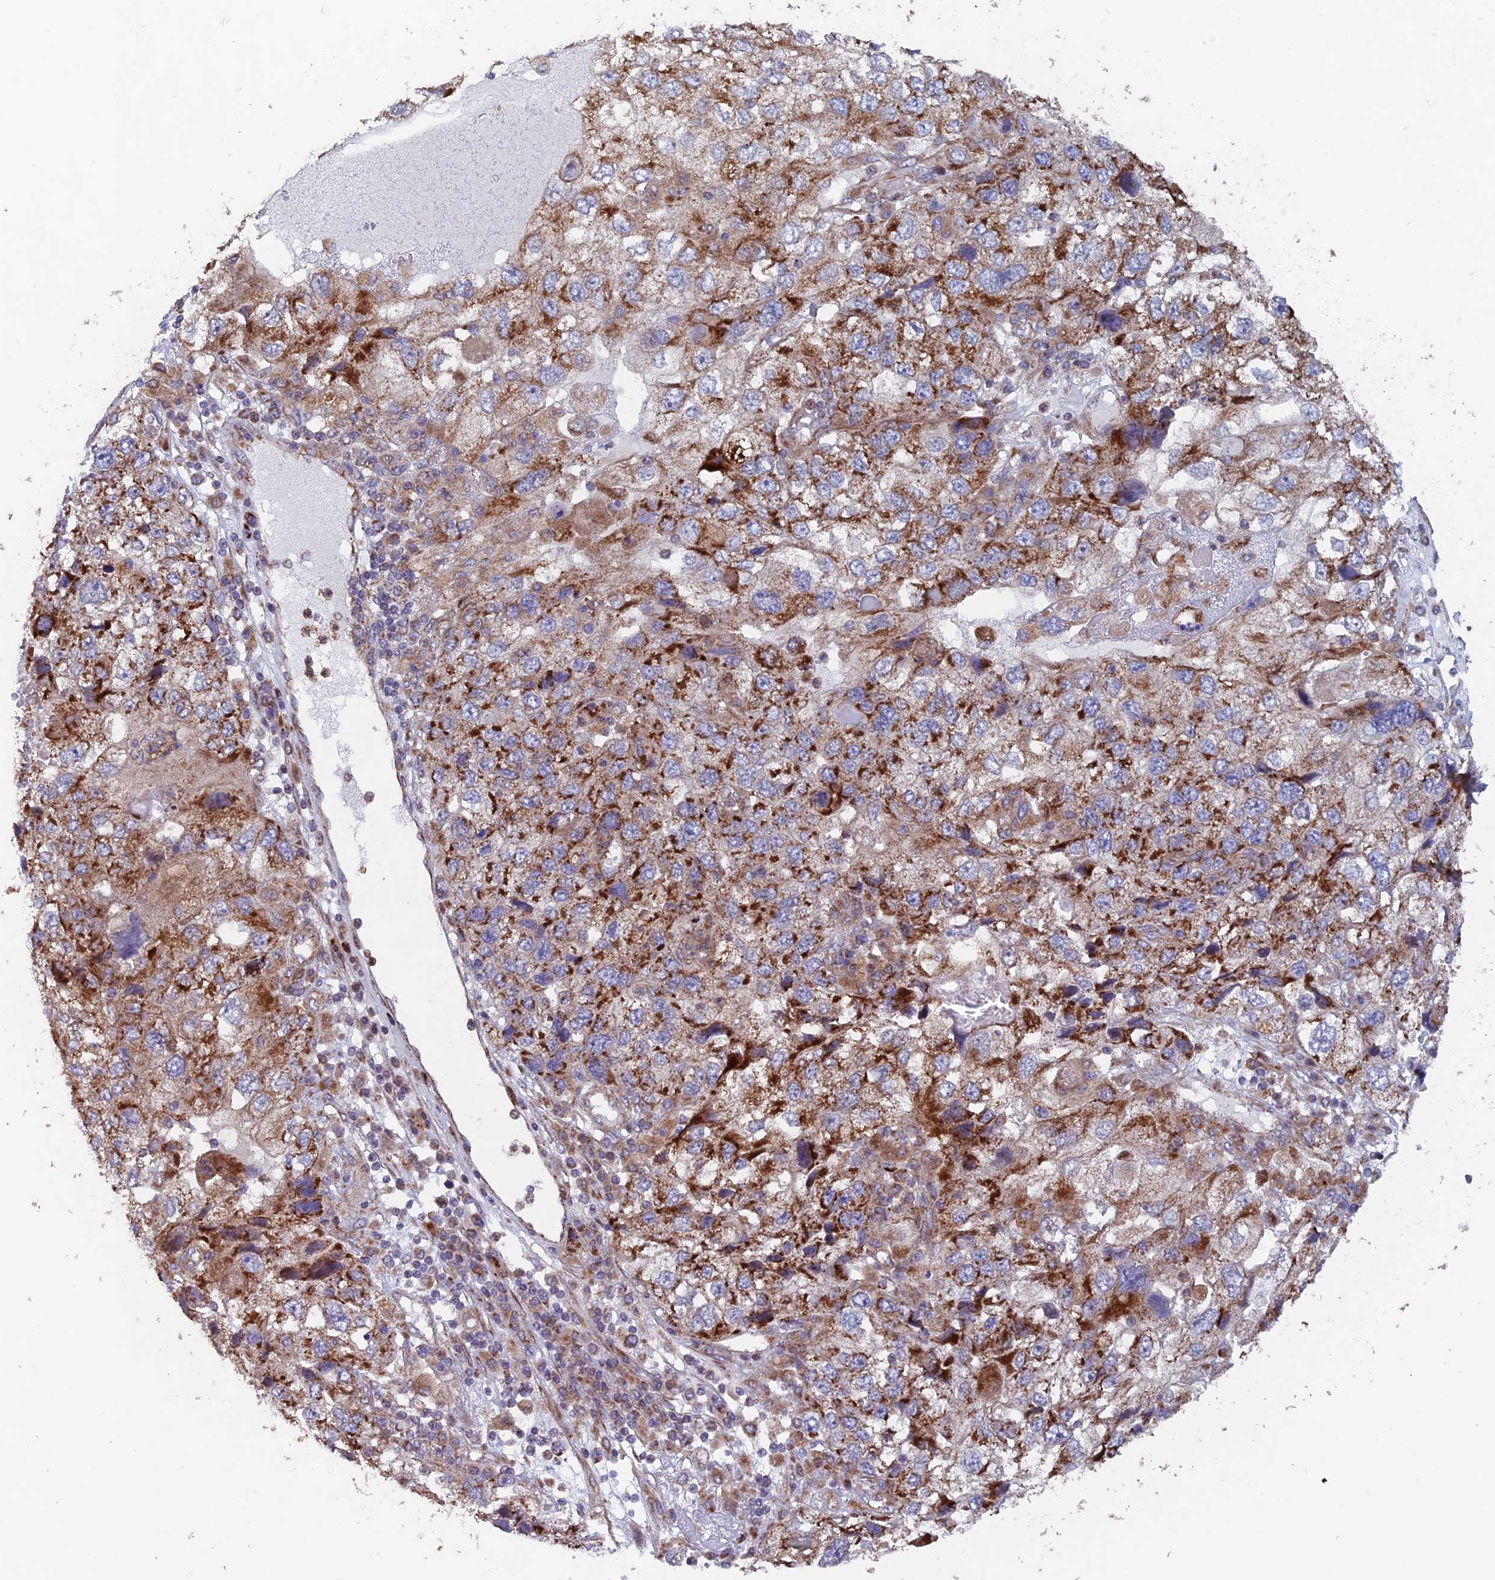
{"staining": {"intensity": "moderate", "quantity": ">75%", "location": "cytoplasmic/membranous"}, "tissue": "endometrial cancer", "cell_type": "Tumor cells", "image_type": "cancer", "snomed": [{"axis": "morphology", "description": "Adenocarcinoma, NOS"}, {"axis": "topography", "description": "Endometrium"}], "caption": "Immunohistochemical staining of human adenocarcinoma (endometrial) displays medium levels of moderate cytoplasmic/membranous expression in about >75% of tumor cells. The protein of interest is shown in brown color, while the nuclei are stained blue.", "gene": "MRPL1", "patient": {"sex": "female", "age": 49}}